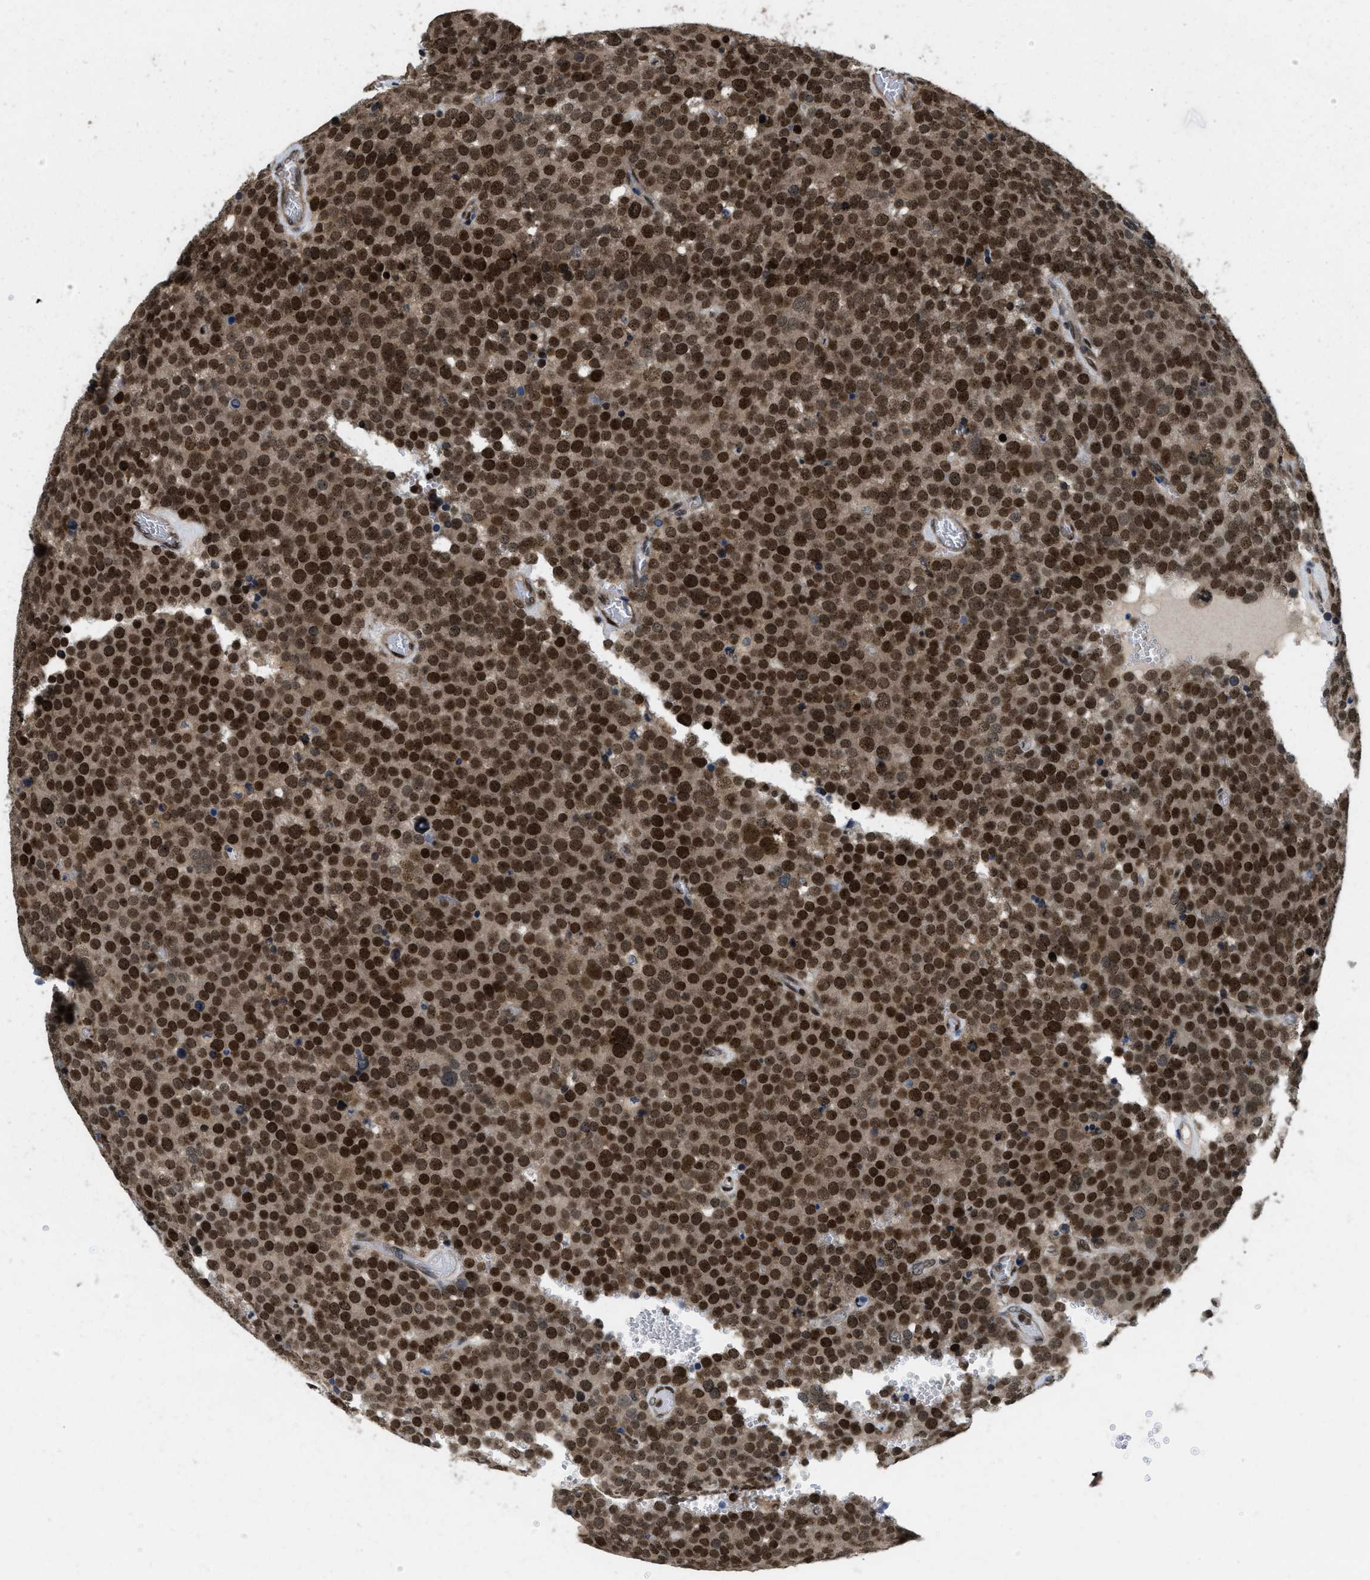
{"staining": {"intensity": "strong", "quantity": ">75%", "location": "cytoplasmic/membranous,nuclear"}, "tissue": "testis cancer", "cell_type": "Tumor cells", "image_type": "cancer", "snomed": [{"axis": "morphology", "description": "Normal tissue, NOS"}, {"axis": "morphology", "description": "Seminoma, NOS"}, {"axis": "topography", "description": "Testis"}], "caption": "Protein staining of testis cancer (seminoma) tissue exhibits strong cytoplasmic/membranous and nuclear positivity in about >75% of tumor cells. (brown staining indicates protein expression, while blue staining denotes nuclei).", "gene": "ATF7IP", "patient": {"sex": "male", "age": 71}}